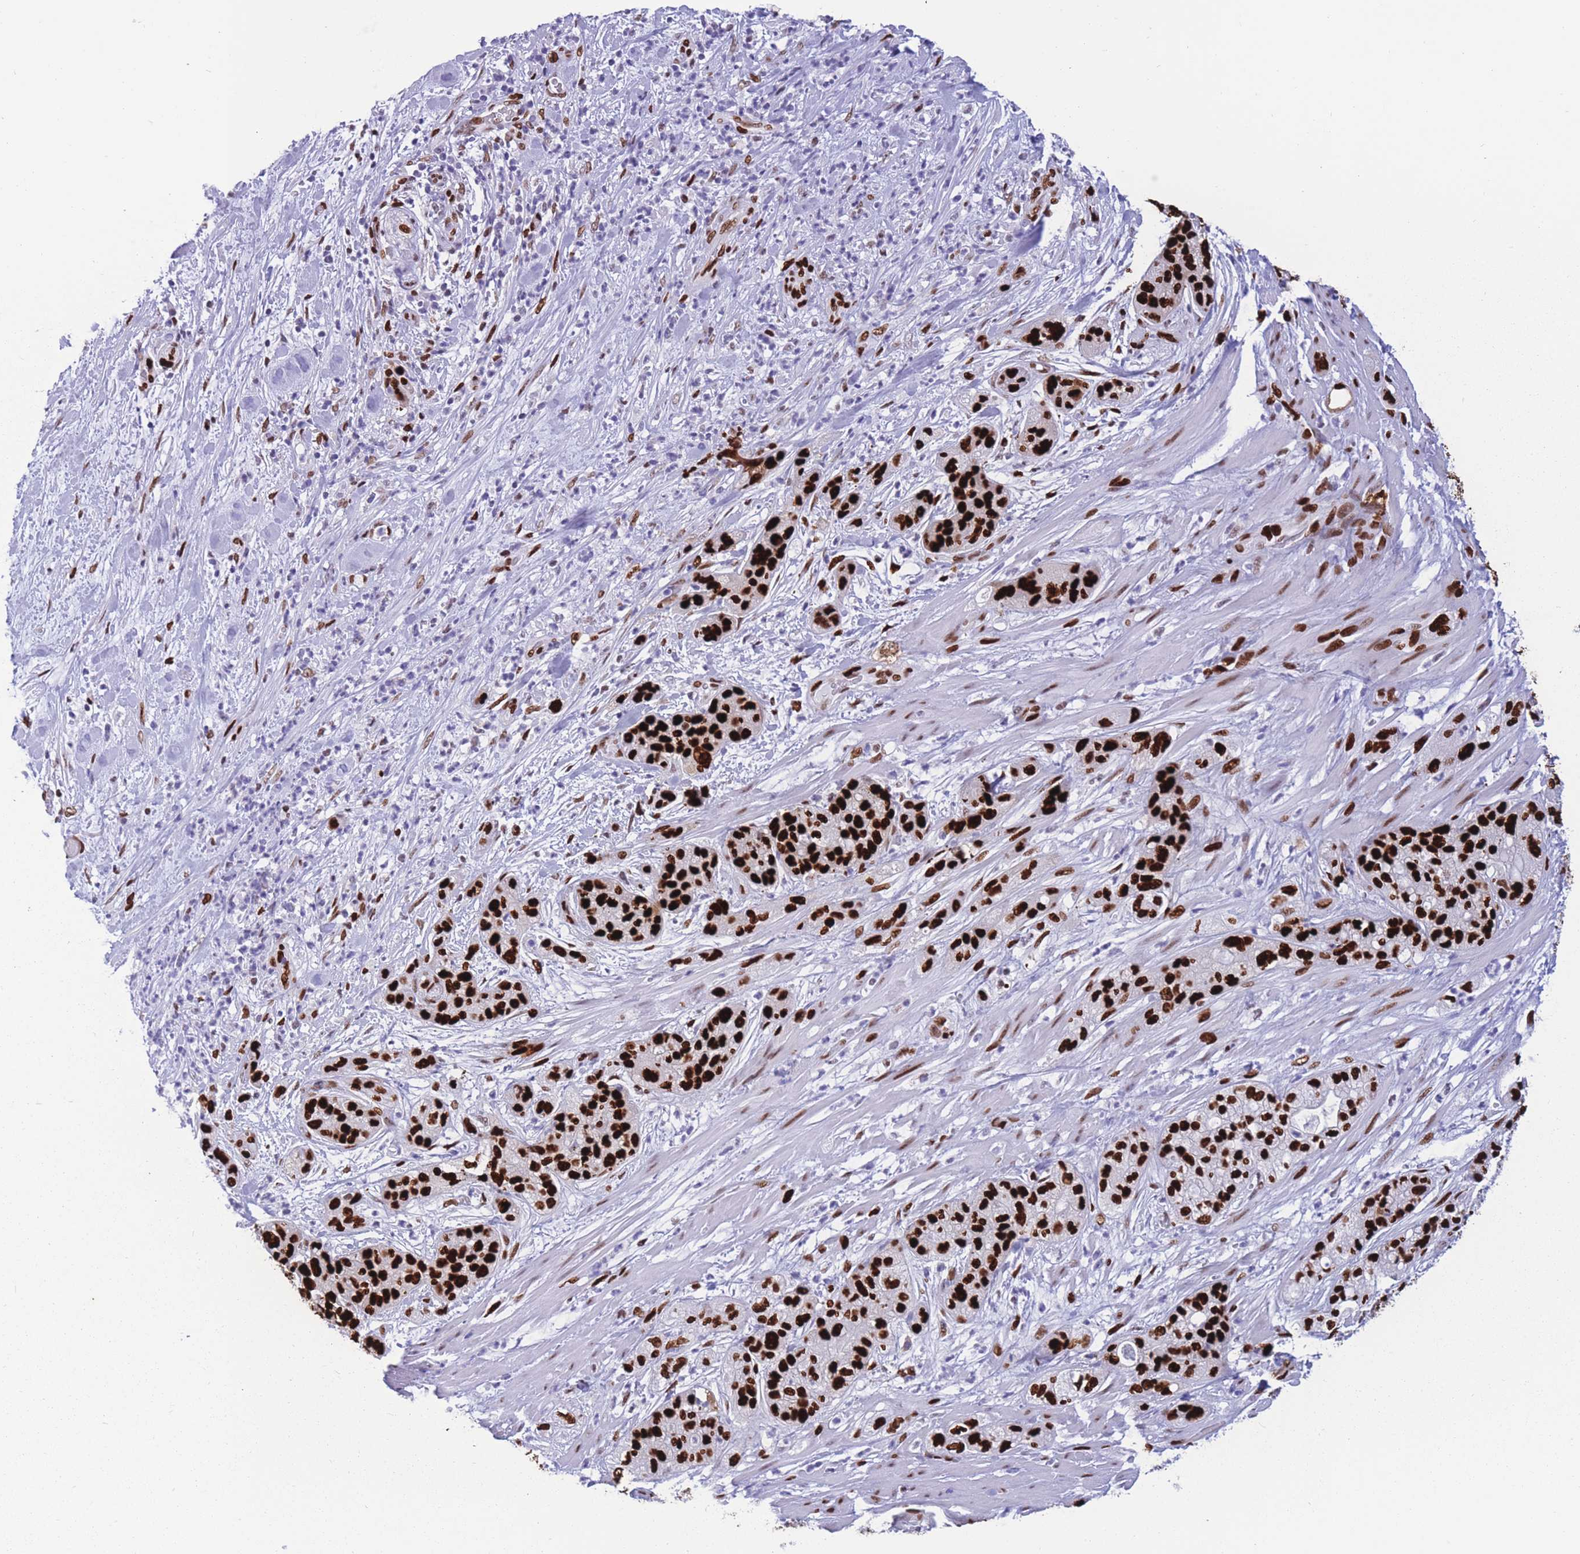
{"staining": {"intensity": "strong", "quantity": ">75%", "location": "nuclear"}, "tissue": "pancreatic cancer", "cell_type": "Tumor cells", "image_type": "cancer", "snomed": [{"axis": "morphology", "description": "Adenocarcinoma, NOS"}, {"axis": "topography", "description": "Pancreas"}], "caption": "Immunohistochemistry (IHC) (DAB (3,3'-diaminobenzidine)) staining of pancreatic adenocarcinoma exhibits strong nuclear protein staining in about >75% of tumor cells.", "gene": "NASP", "patient": {"sex": "female", "age": 78}}